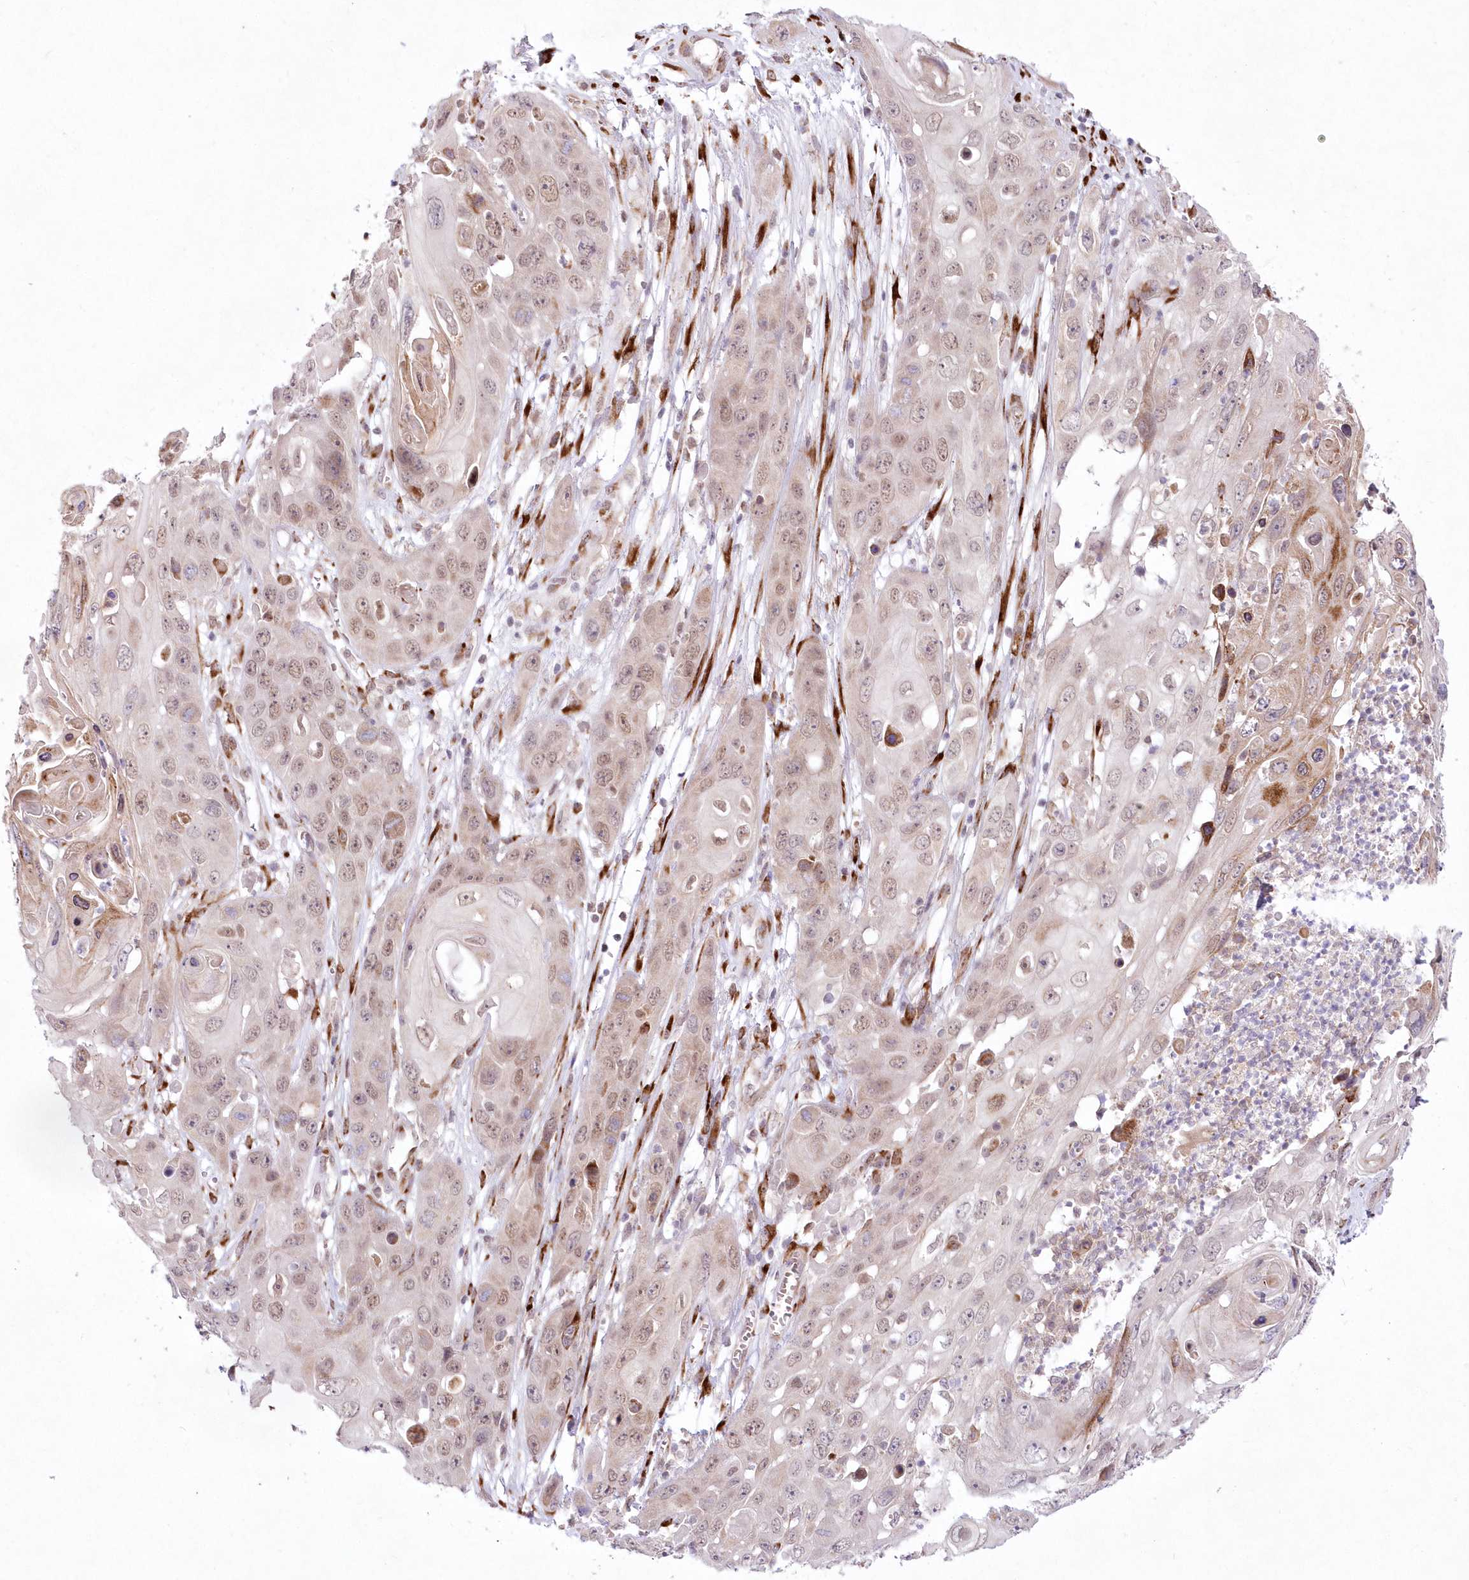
{"staining": {"intensity": "weak", "quantity": "25%-75%", "location": "nuclear"}, "tissue": "skin cancer", "cell_type": "Tumor cells", "image_type": "cancer", "snomed": [{"axis": "morphology", "description": "Squamous cell carcinoma, NOS"}, {"axis": "topography", "description": "Skin"}], "caption": "Skin cancer stained with DAB (3,3'-diaminobenzidine) IHC displays low levels of weak nuclear expression in approximately 25%-75% of tumor cells. (IHC, brightfield microscopy, high magnification).", "gene": "LDB1", "patient": {"sex": "male", "age": 55}}